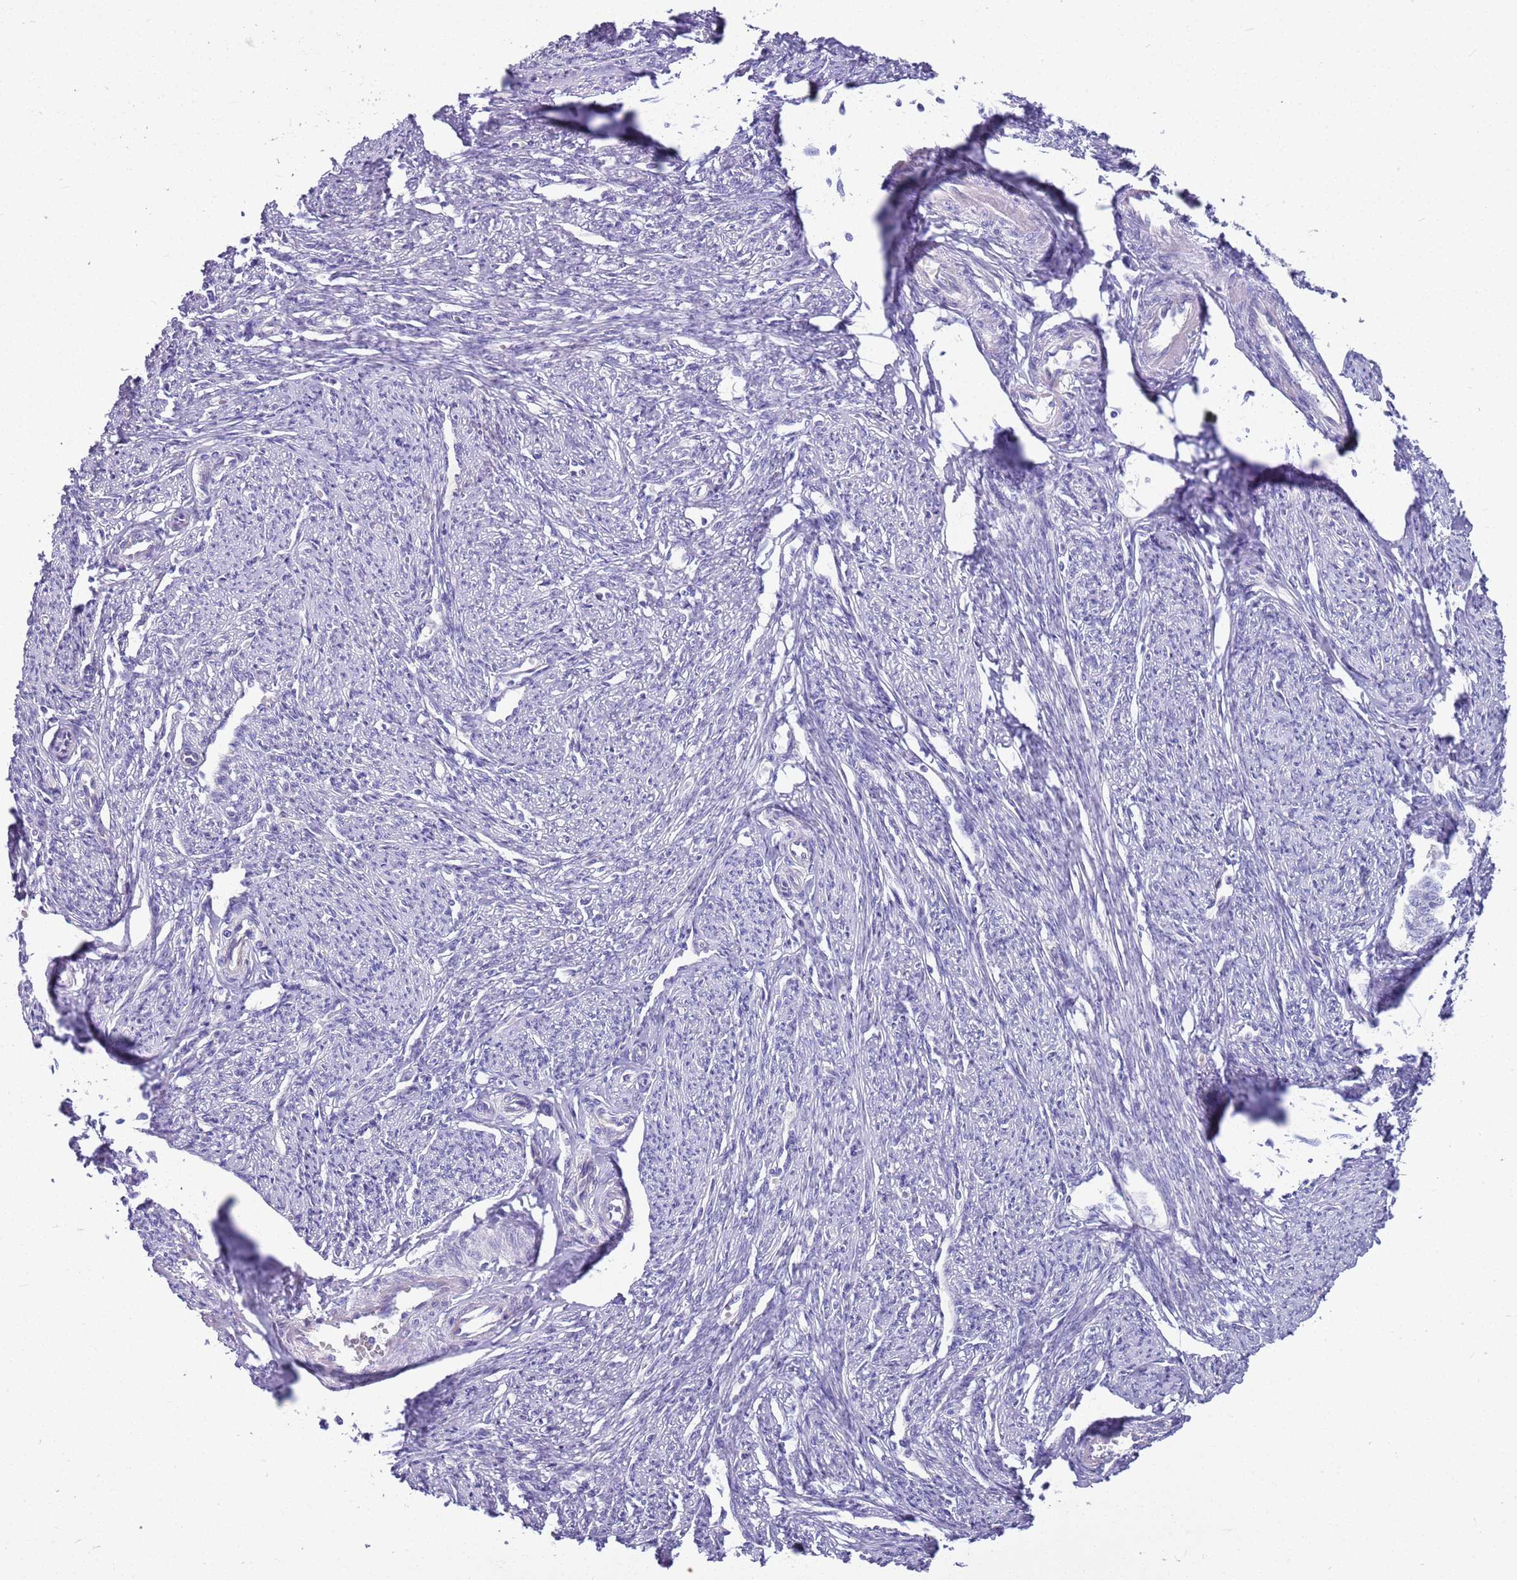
{"staining": {"intensity": "weak", "quantity": "25%-75%", "location": "nuclear"}, "tissue": "smooth muscle", "cell_type": "Smooth muscle cells", "image_type": "normal", "snomed": [{"axis": "morphology", "description": "Normal tissue, NOS"}, {"axis": "topography", "description": "Smooth muscle"}, {"axis": "topography", "description": "Uterus"}], "caption": "Human smooth muscle stained for a protein (brown) reveals weak nuclear positive positivity in about 25%-75% of smooth muscle cells.", "gene": "BRMS1L", "patient": {"sex": "female", "age": 59}}